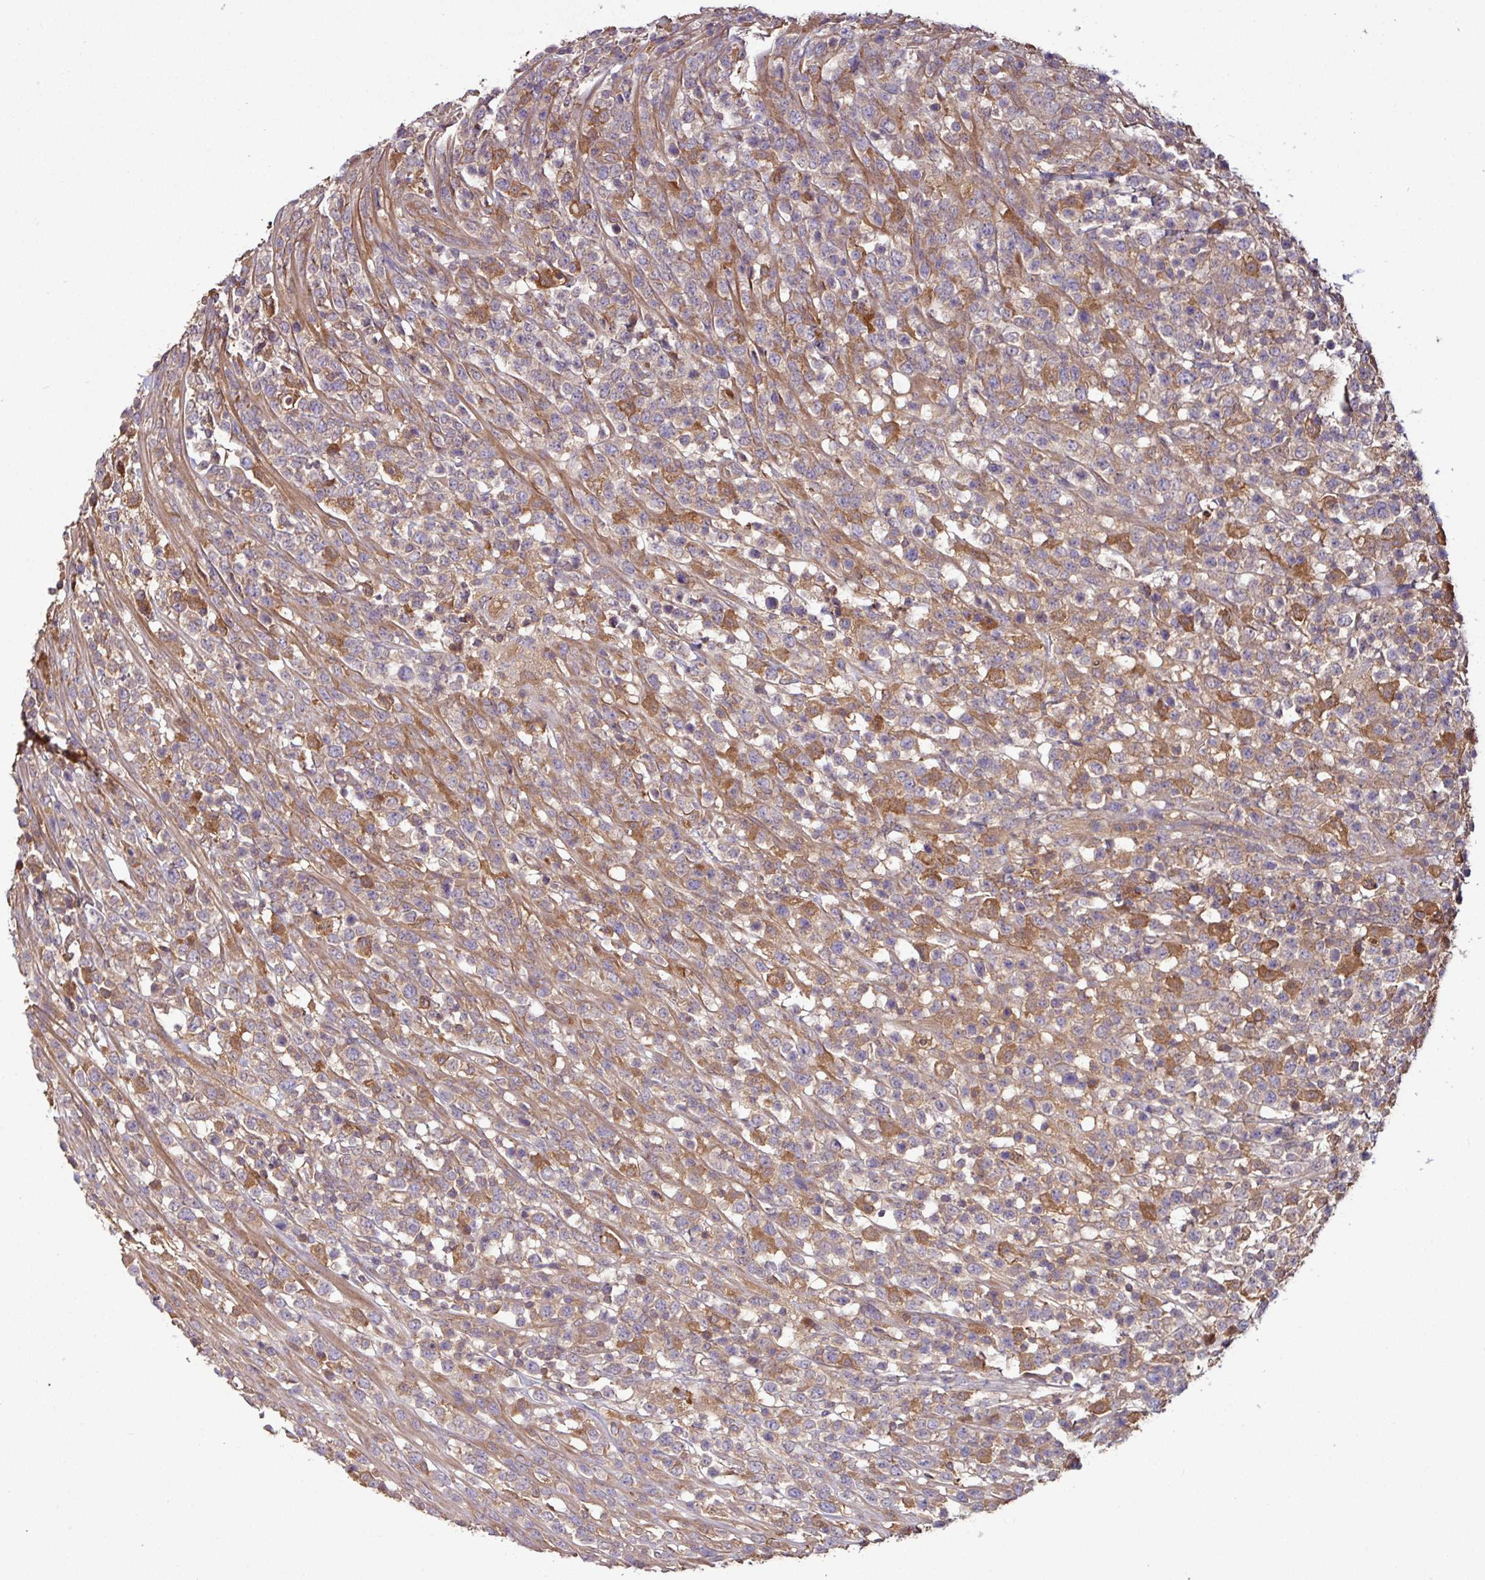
{"staining": {"intensity": "weak", "quantity": "<25%", "location": "cytoplasmic/membranous"}, "tissue": "lymphoma", "cell_type": "Tumor cells", "image_type": "cancer", "snomed": [{"axis": "morphology", "description": "Malignant lymphoma, non-Hodgkin's type, High grade"}, {"axis": "topography", "description": "Colon"}], "caption": "A high-resolution micrograph shows IHC staining of malignant lymphoma, non-Hodgkin's type (high-grade), which shows no significant expression in tumor cells.", "gene": "GNPDA1", "patient": {"sex": "female", "age": 53}}